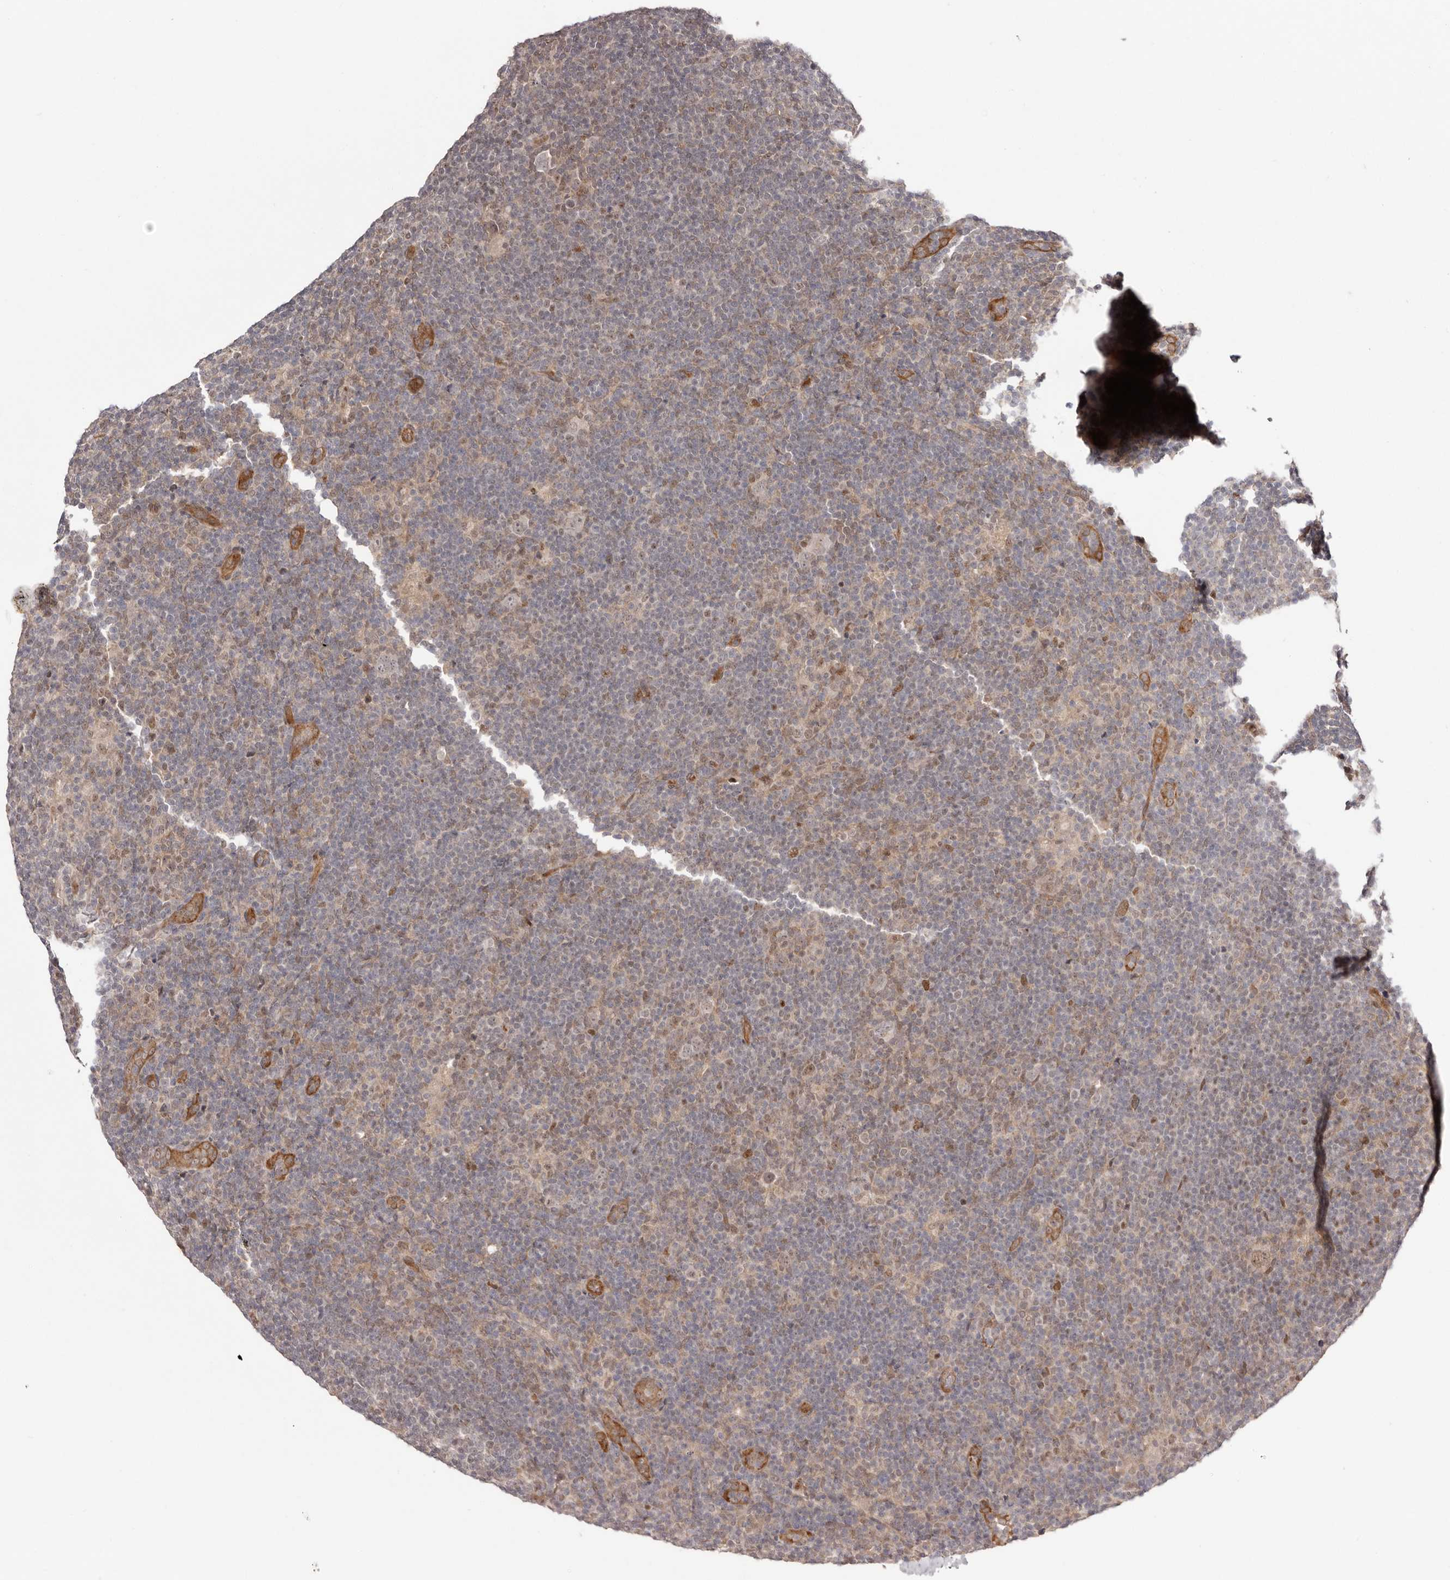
{"staining": {"intensity": "negative", "quantity": "none", "location": "none"}, "tissue": "lymphoma", "cell_type": "Tumor cells", "image_type": "cancer", "snomed": [{"axis": "morphology", "description": "Hodgkin's disease, NOS"}, {"axis": "topography", "description": "Lymph node"}], "caption": "Lymphoma was stained to show a protein in brown. There is no significant expression in tumor cells.", "gene": "EGR3", "patient": {"sex": "female", "age": 57}}